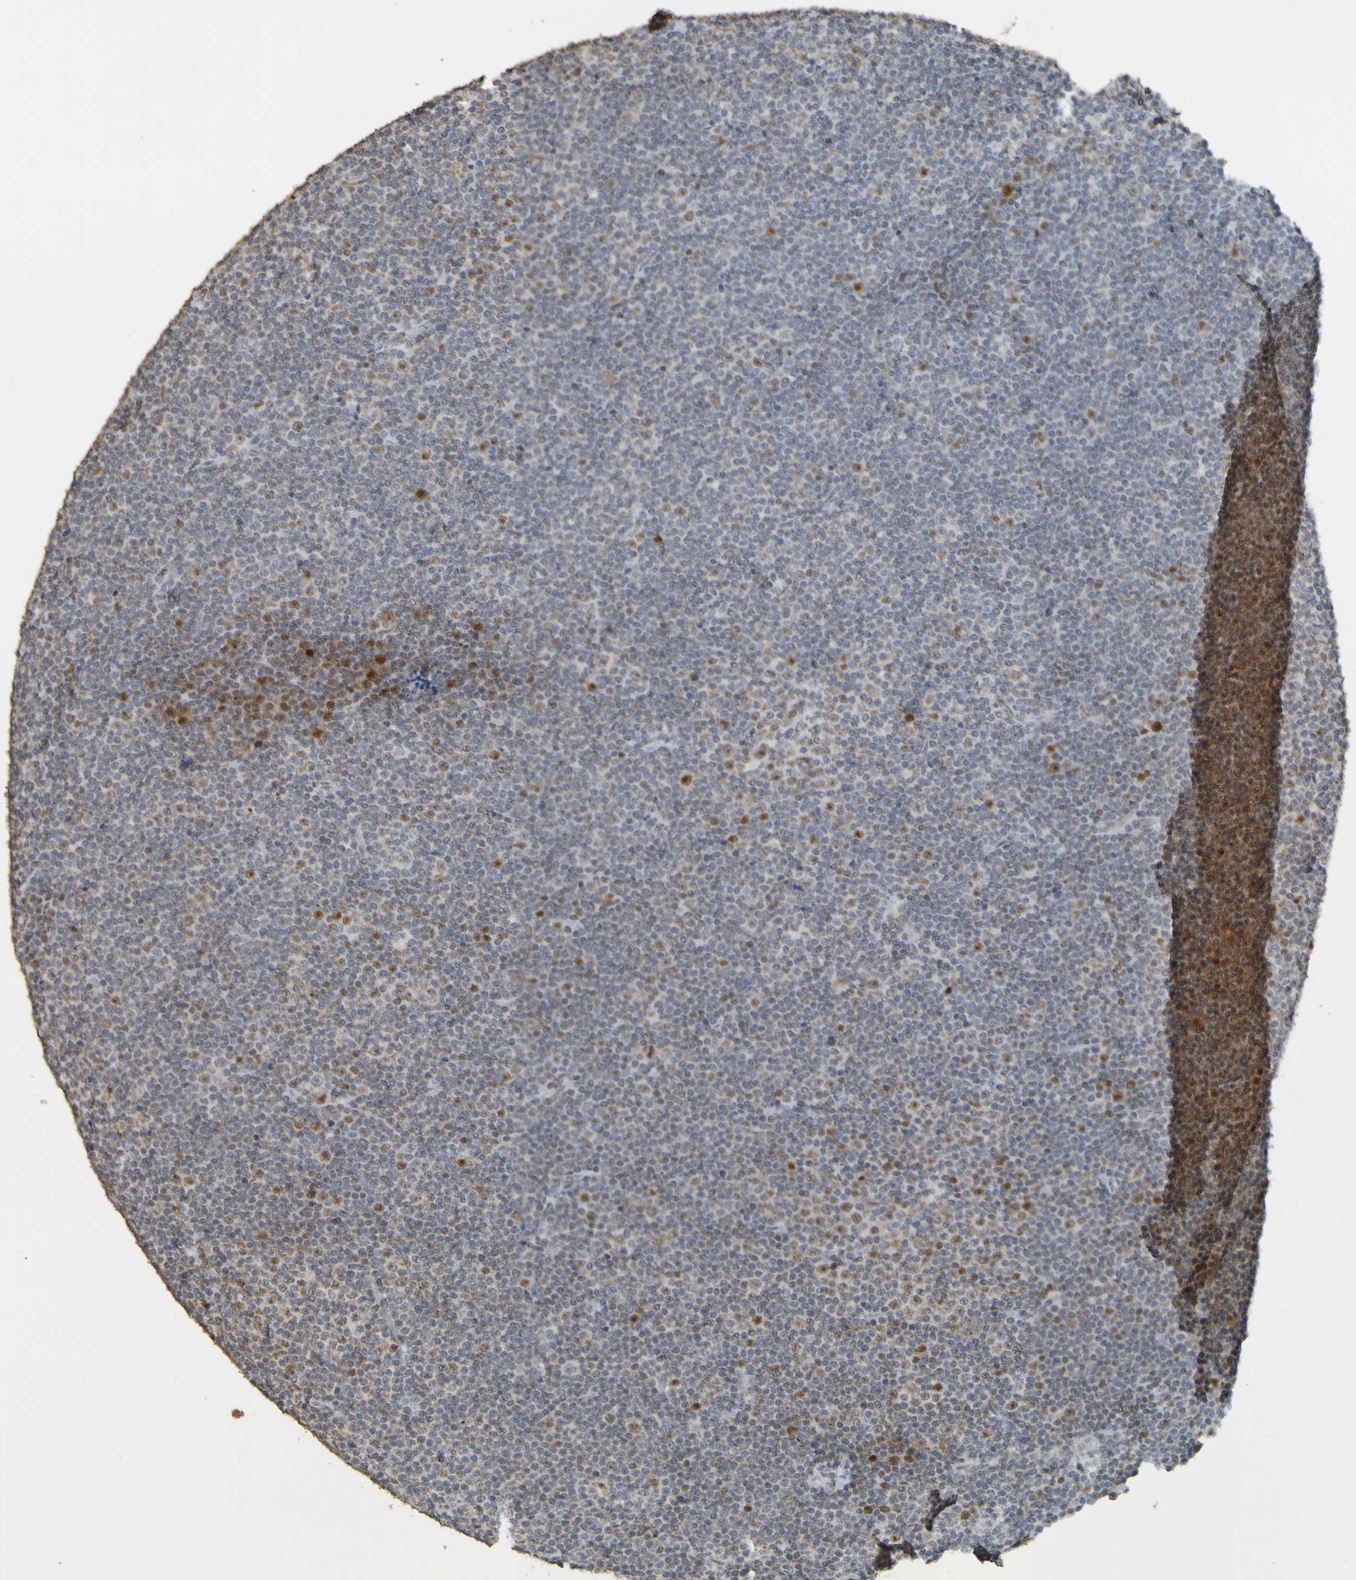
{"staining": {"intensity": "moderate", "quantity": "25%-75%", "location": "nuclear"}, "tissue": "lymphoma", "cell_type": "Tumor cells", "image_type": "cancer", "snomed": [{"axis": "morphology", "description": "Malignant lymphoma, non-Hodgkin's type, Low grade"}, {"axis": "topography", "description": "Lymph node"}], "caption": "Moderate nuclear protein expression is present in approximately 25%-75% of tumor cells in low-grade malignant lymphoma, non-Hodgkin's type.", "gene": "ALKBH2", "patient": {"sex": "female", "age": 67}}